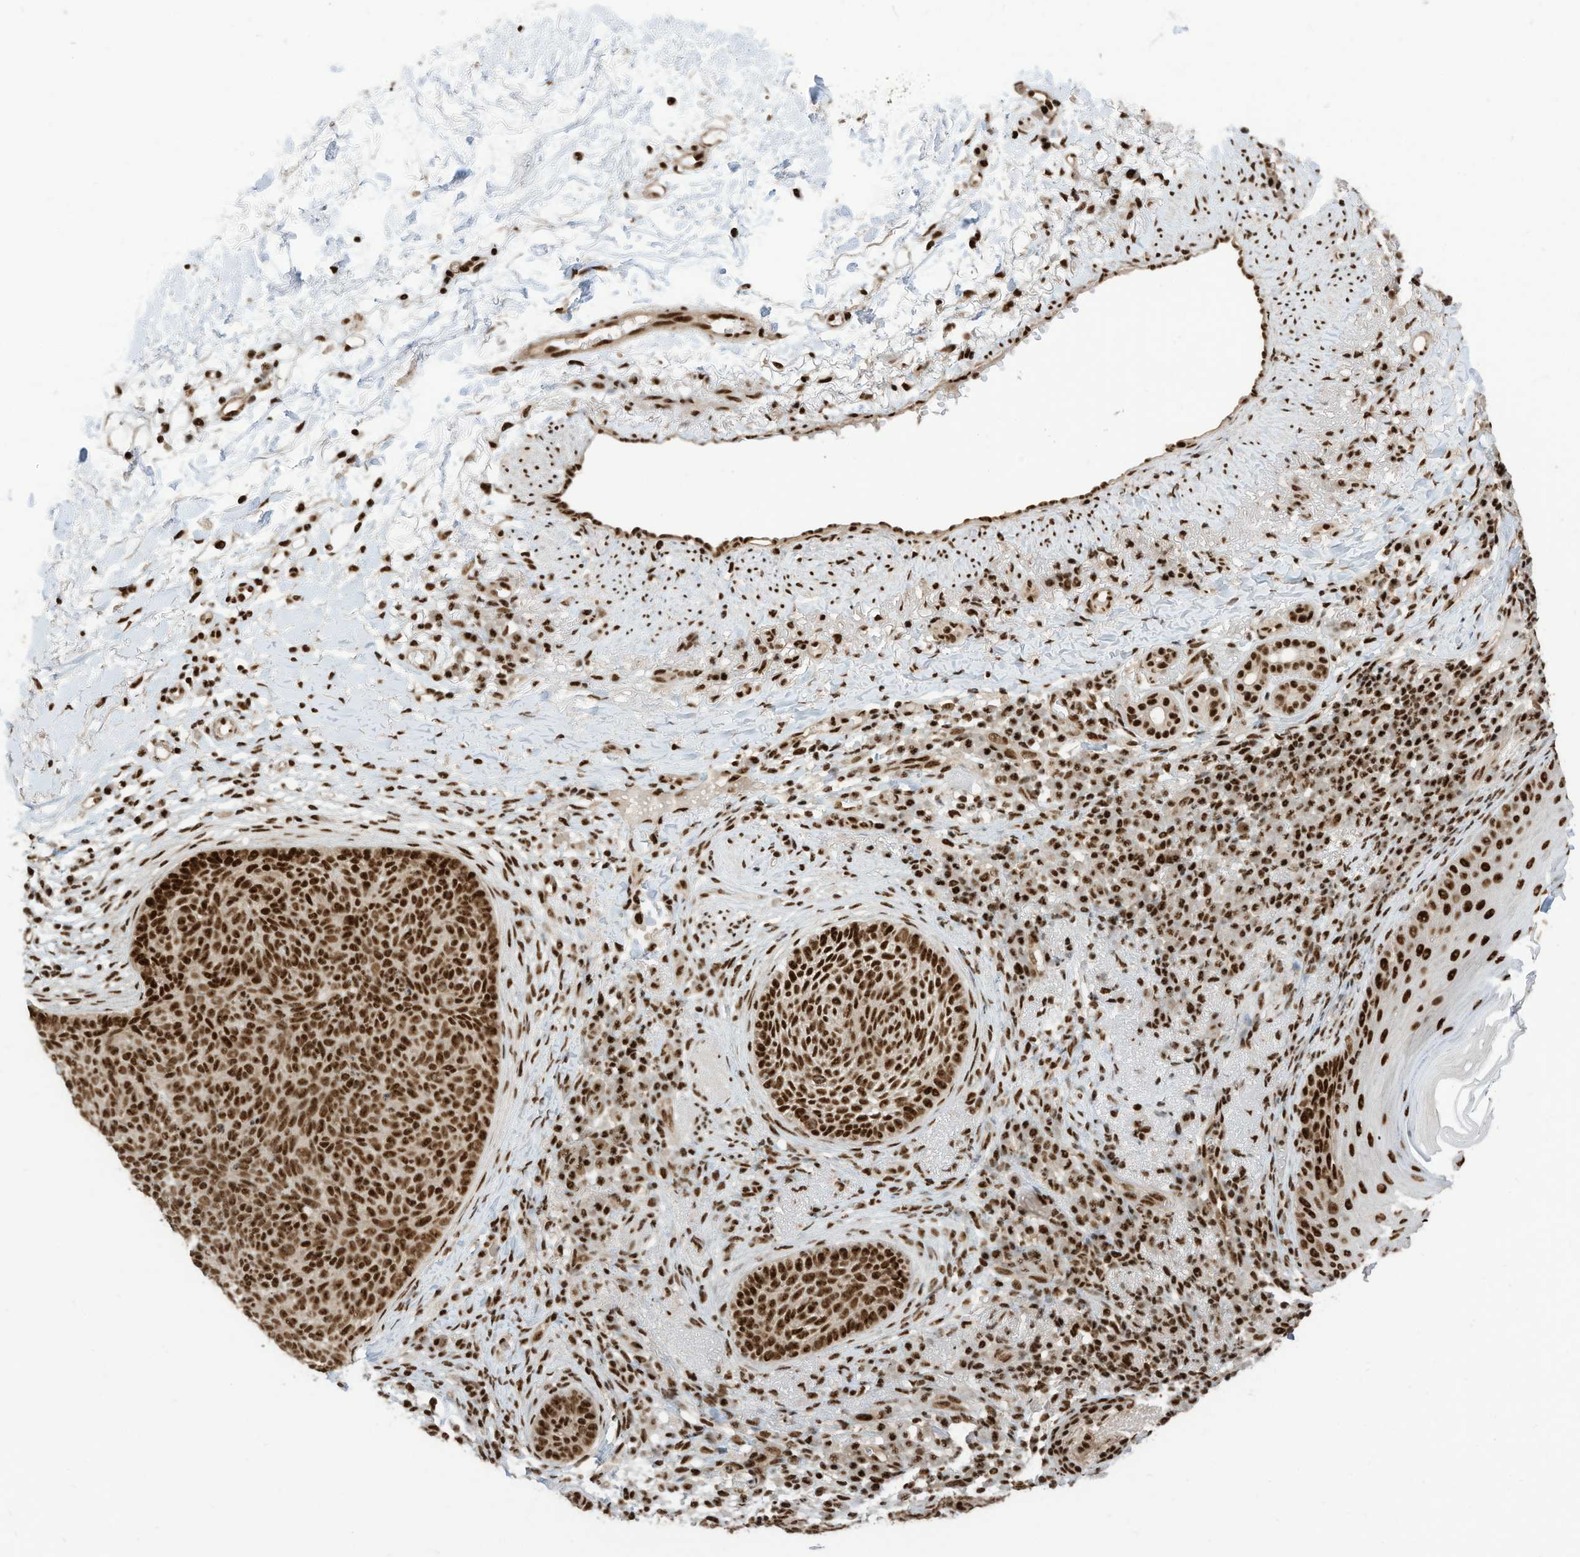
{"staining": {"intensity": "strong", "quantity": ">75%", "location": "nuclear"}, "tissue": "skin cancer", "cell_type": "Tumor cells", "image_type": "cancer", "snomed": [{"axis": "morphology", "description": "Basal cell carcinoma"}, {"axis": "topography", "description": "Skin"}], "caption": "IHC micrograph of neoplastic tissue: basal cell carcinoma (skin) stained using immunohistochemistry (IHC) displays high levels of strong protein expression localized specifically in the nuclear of tumor cells, appearing as a nuclear brown color.", "gene": "SF3A3", "patient": {"sex": "male", "age": 85}}